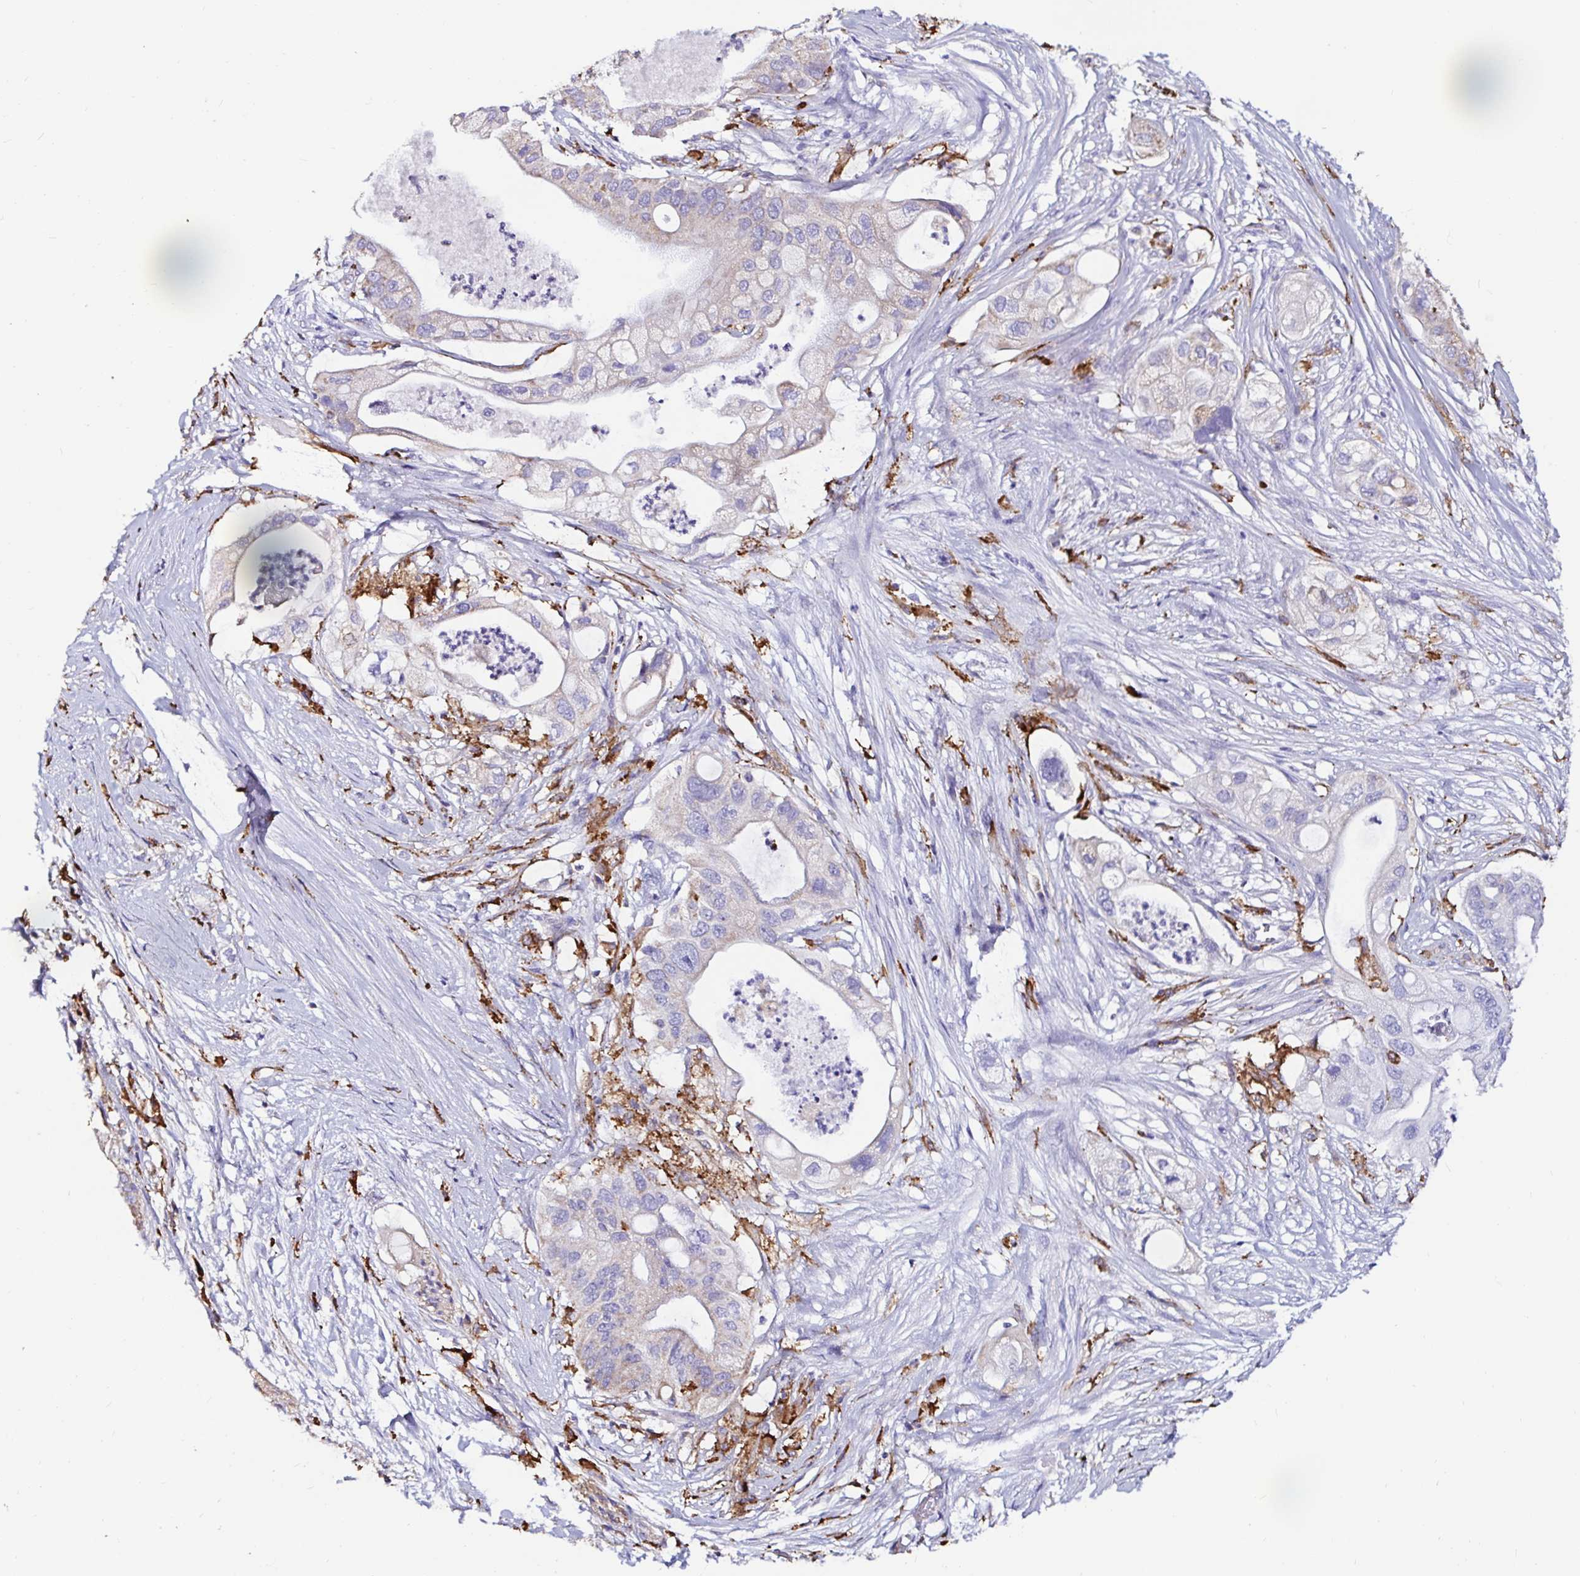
{"staining": {"intensity": "weak", "quantity": "25%-75%", "location": "cytoplasmic/membranous"}, "tissue": "pancreatic cancer", "cell_type": "Tumor cells", "image_type": "cancer", "snomed": [{"axis": "morphology", "description": "Adenocarcinoma, NOS"}, {"axis": "topography", "description": "Pancreas"}], "caption": "DAB immunohistochemical staining of human pancreatic cancer reveals weak cytoplasmic/membranous protein staining in about 25%-75% of tumor cells.", "gene": "MSR1", "patient": {"sex": "female", "age": 72}}